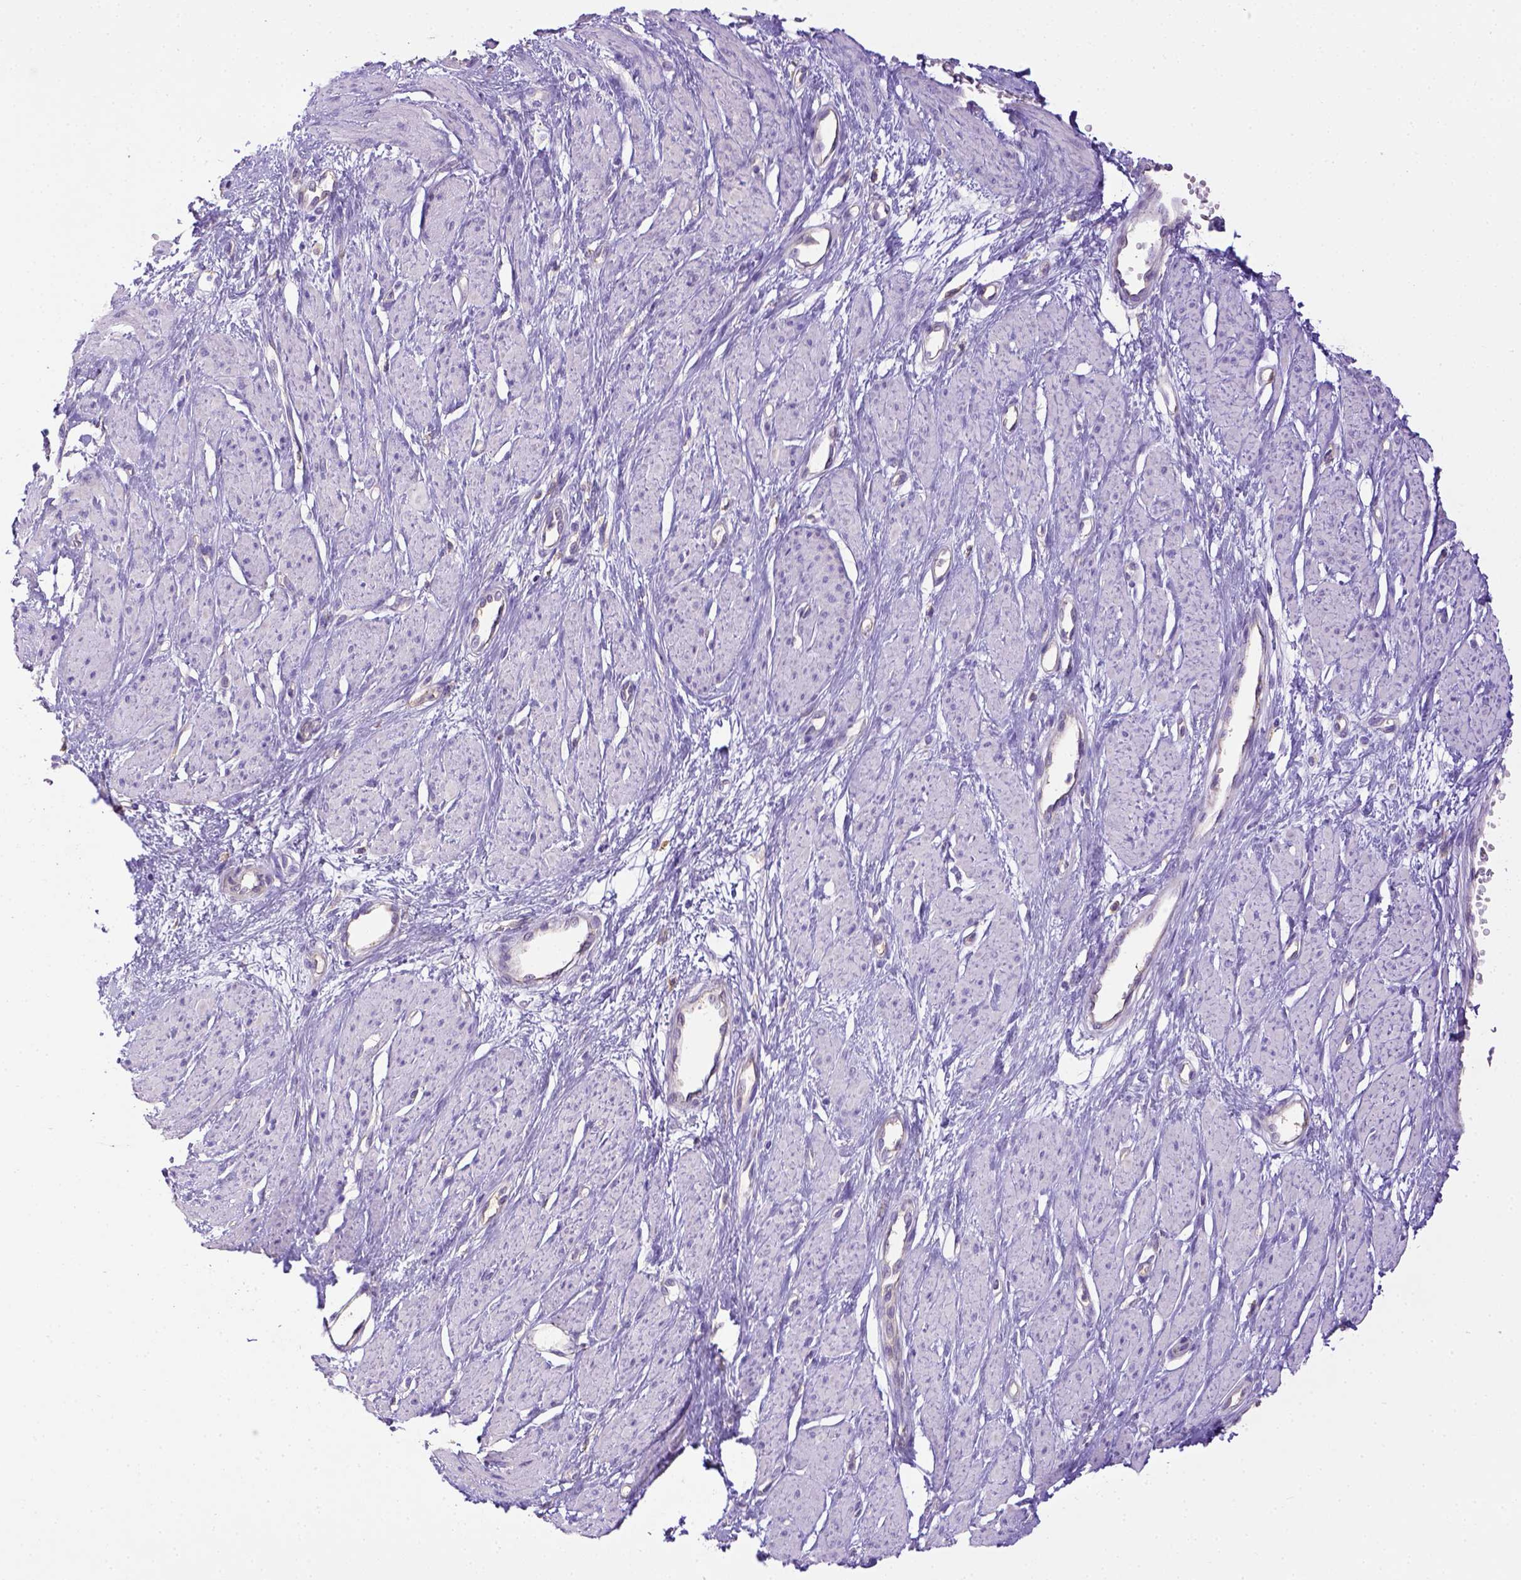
{"staining": {"intensity": "negative", "quantity": "none", "location": "none"}, "tissue": "smooth muscle", "cell_type": "Smooth muscle cells", "image_type": "normal", "snomed": [{"axis": "morphology", "description": "Normal tissue, NOS"}, {"axis": "topography", "description": "Smooth muscle"}, {"axis": "topography", "description": "Uterus"}], "caption": "Histopathology image shows no significant protein staining in smooth muscle cells of unremarkable smooth muscle. The staining is performed using DAB brown chromogen with nuclei counter-stained in using hematoxylin.", "gene": "CD40", "patient": {"sex": "female", "age": 39}}